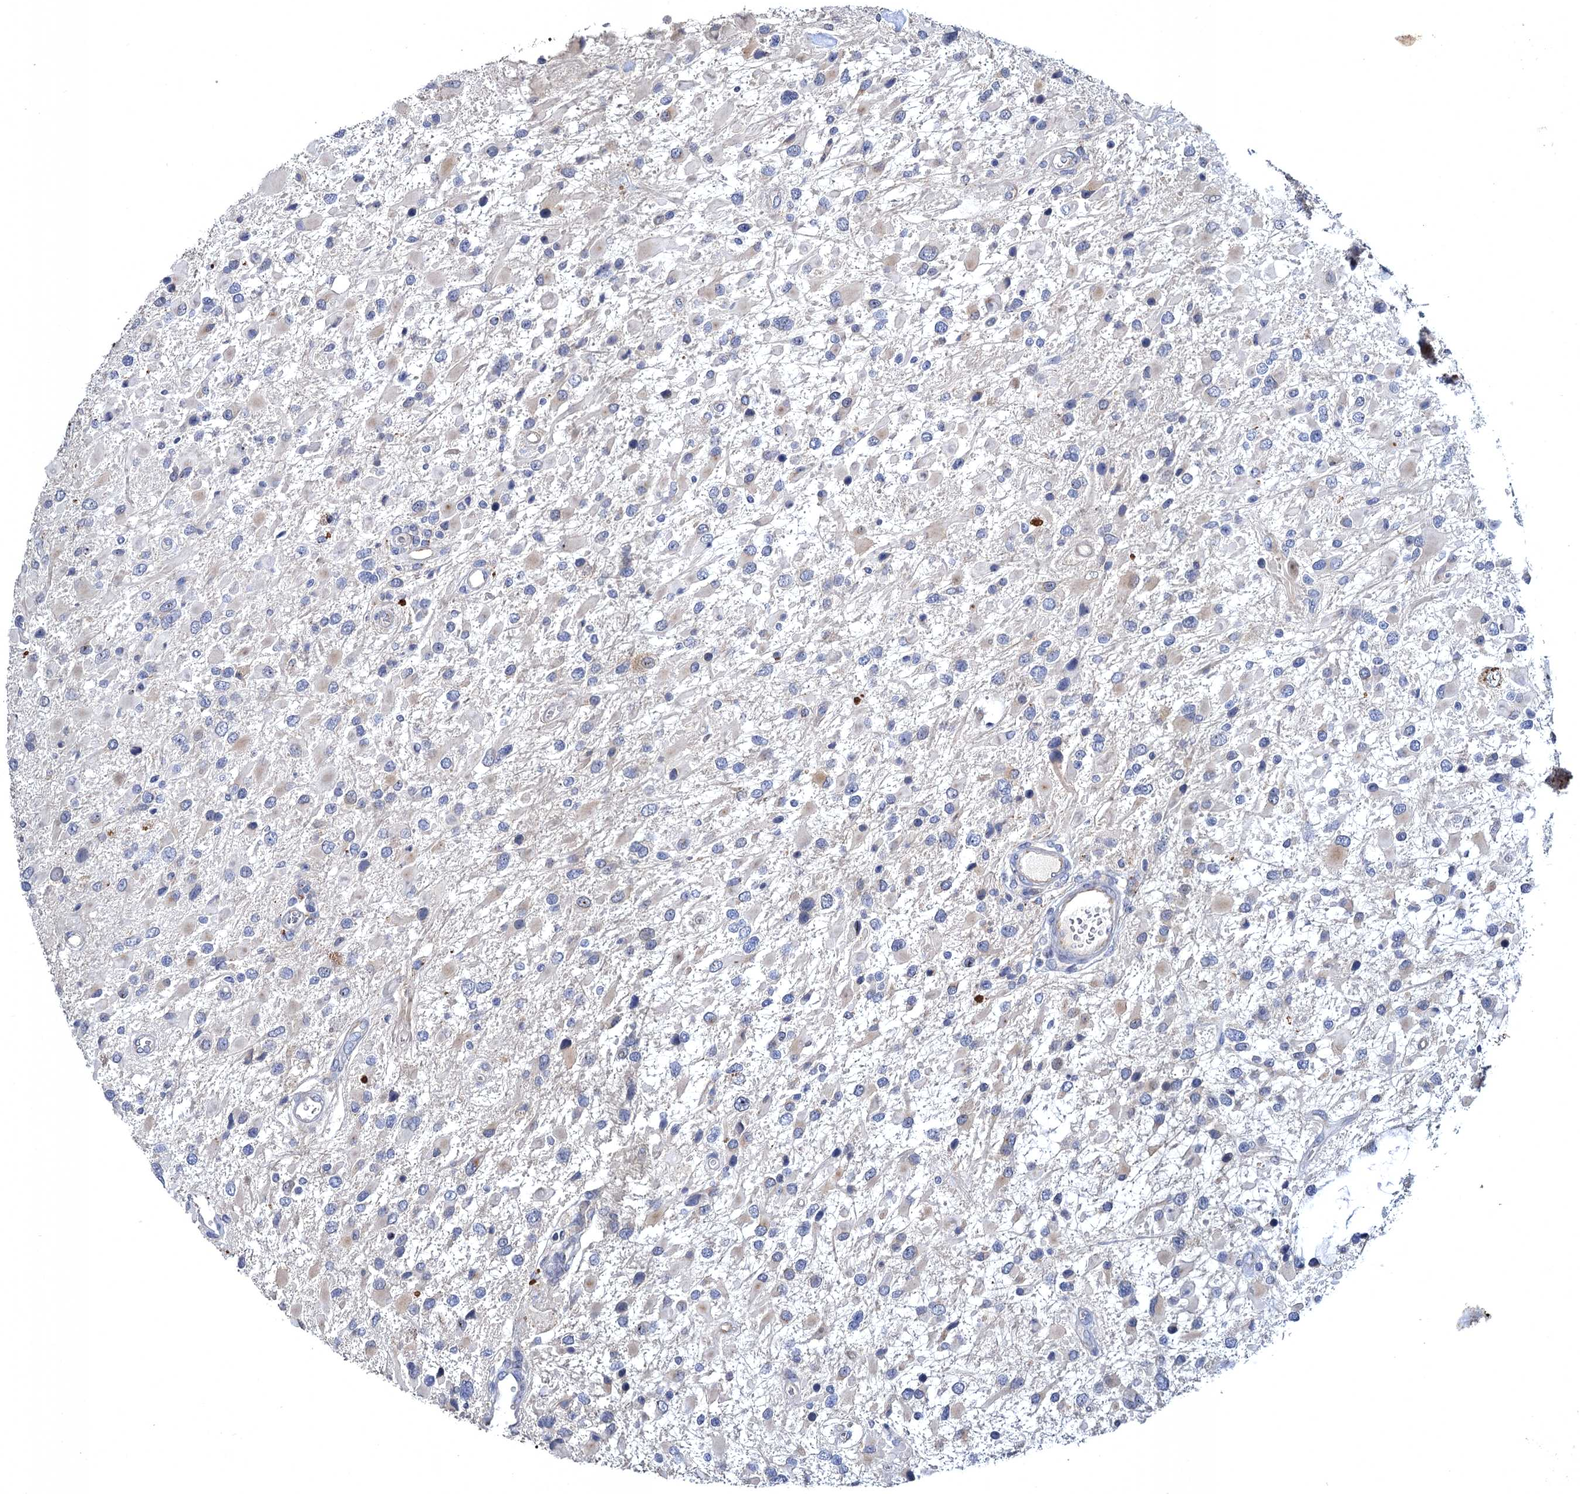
{"staining": {"intensity": "negative", "quantity": "none", "location": "none"}, "tissue": "glioma", "cell_type": "Tumor cells", "image_type": "cancer", "snomed": [{"axis": "morphology", "description": "Glioma, malignant, High grade"}, {"axis": "topography", "description": "Brain"}], "caption": "Immunohistochemistry (IHC) photomicrograph of human malignant glioma (high-grade) stained for a protein (brown), which demonstrates no positivity in tumor cells. (IHC, brightfield microscopy, high magnification).", "gene": "ATP9A", "patient": {"sex": "male", "age": 53}}